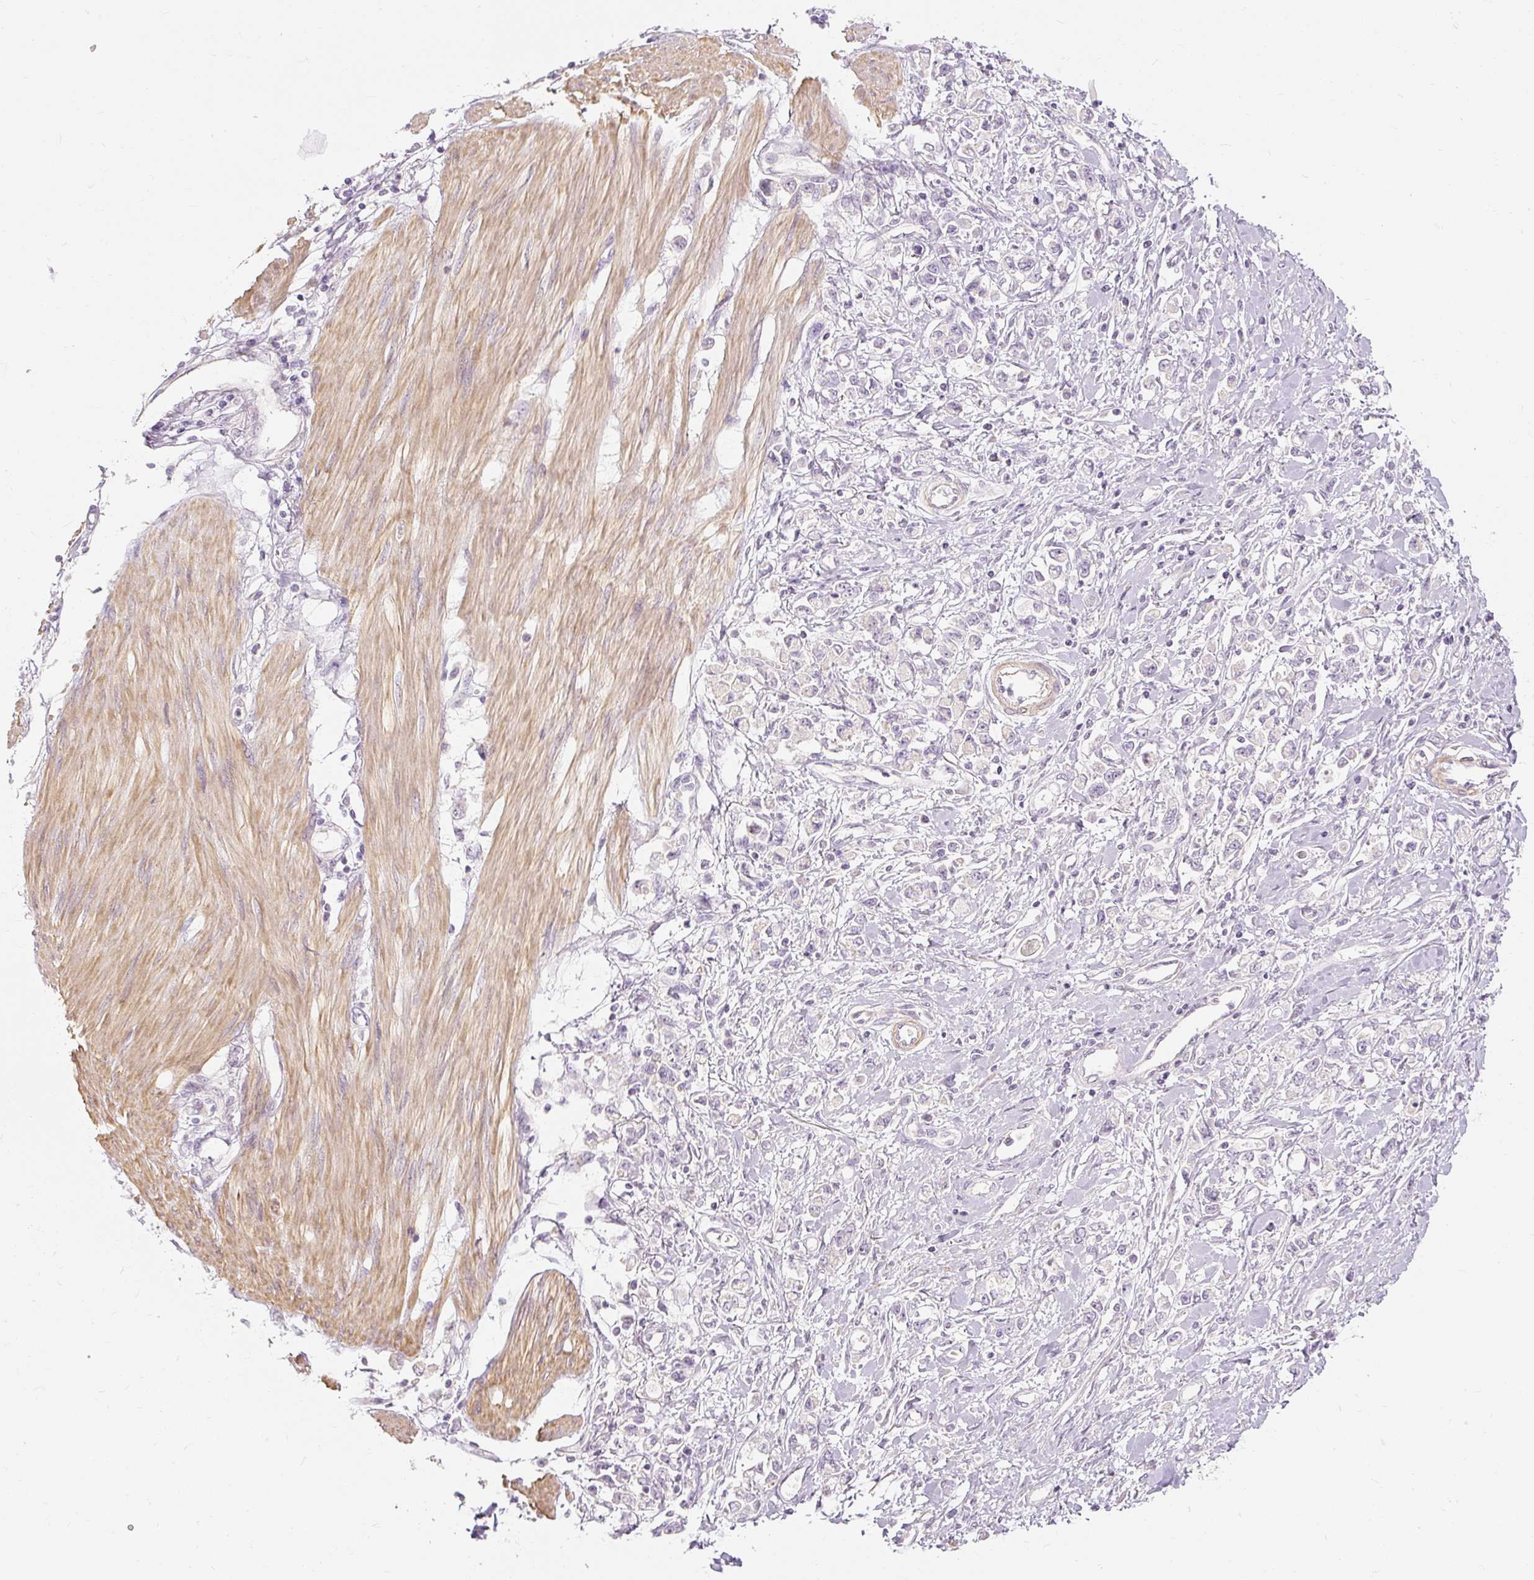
{"staining": {"intensity": "negative", "quantity": "none", "location": "none"}, "tissue": "stomach cancer", "cell_type": "Tumor cells", "image_type": "cancer", "snomed": [{"axis": "morphology", "description": "Adenocarcinoma, NOS"}, {"axis": "topography", "description": "Stomach"}], "caption": "Tumor cells are negative for brown protein staining in stomach cancer (adenocarcinoma).", "gene": "CAPN3", "patient": {"sex": "female", "age": 76}}